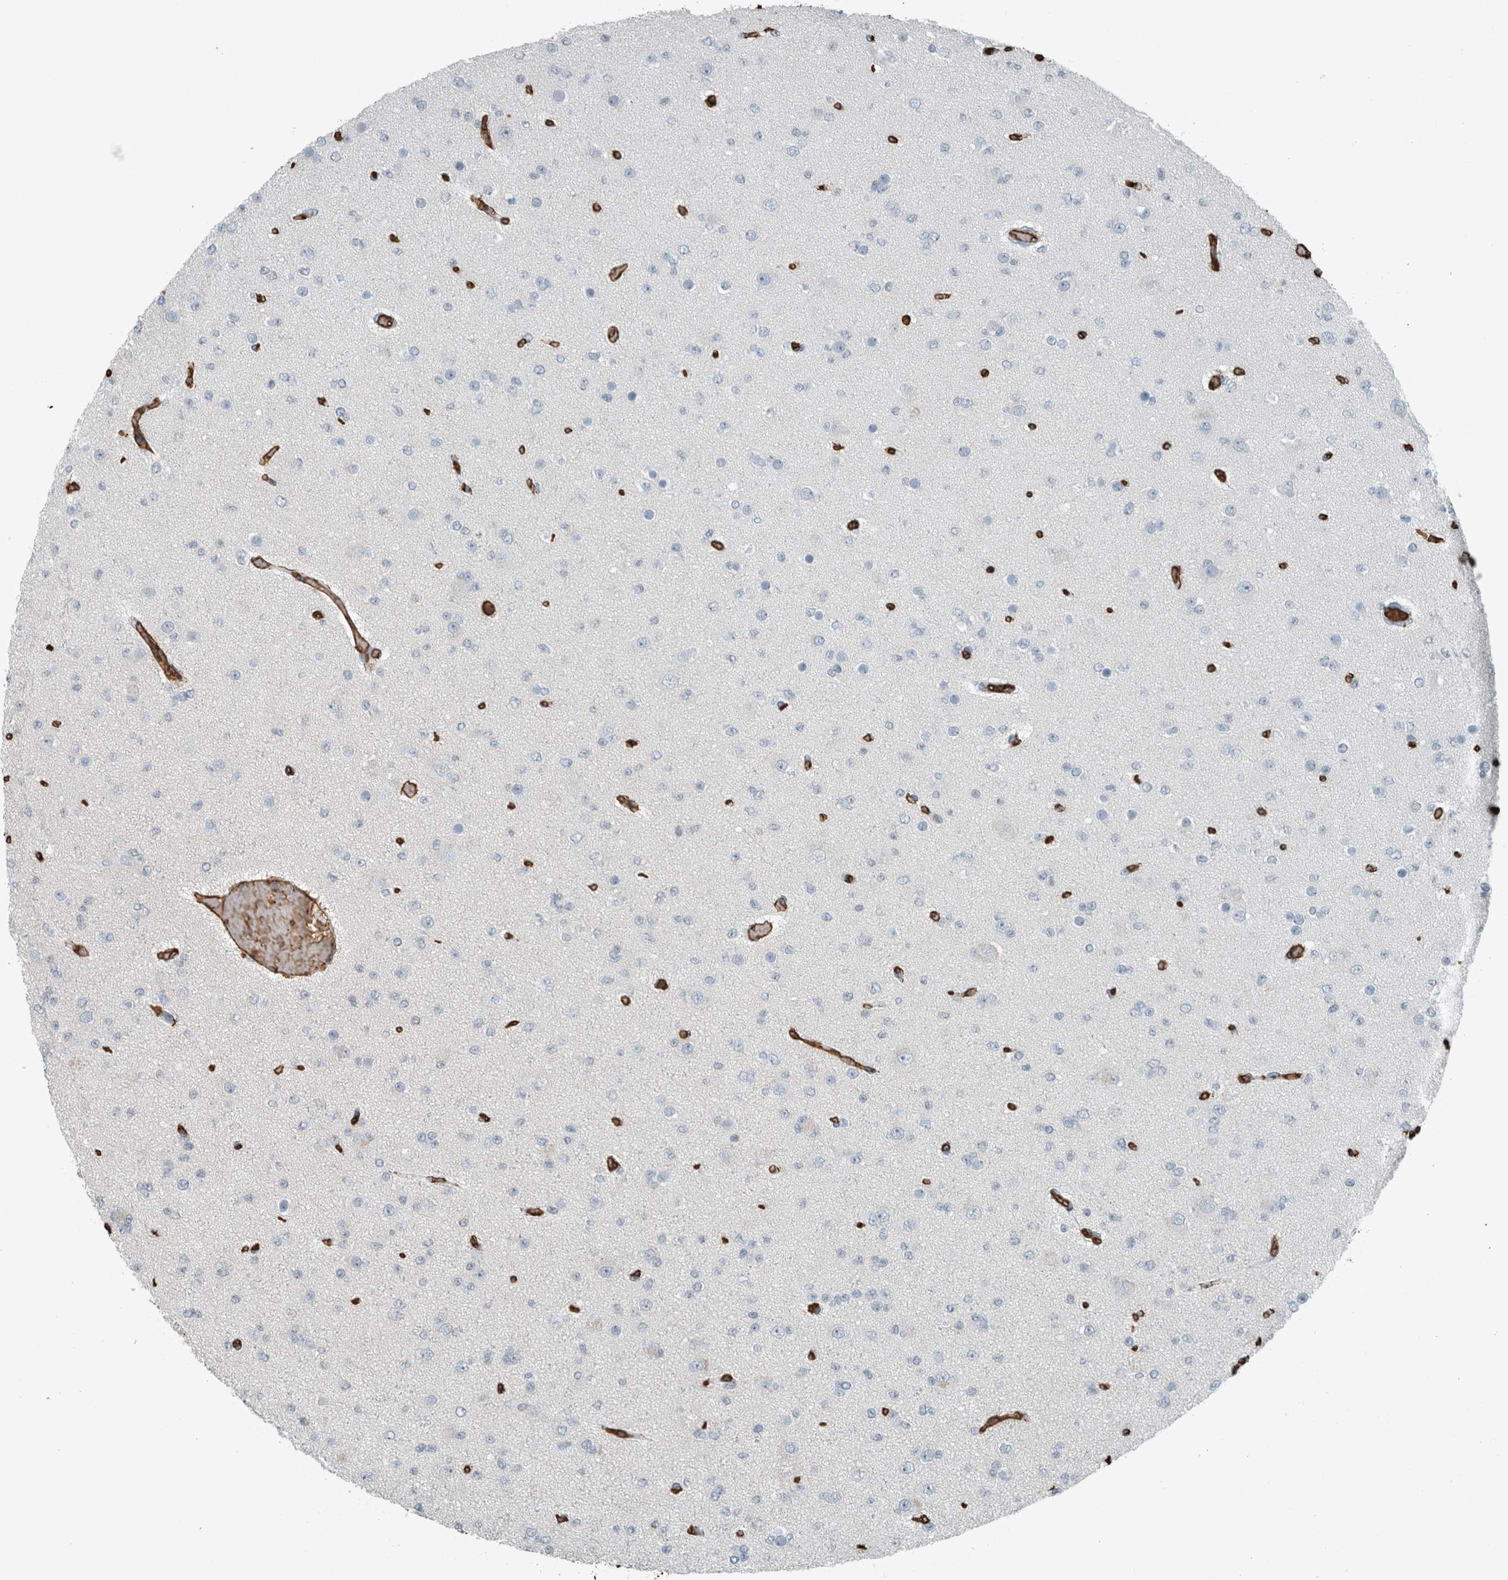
{"staining": {"intensity": "negative", "quantity": "none", "location": "none"}, "tissue": "glioma", "cell_type": "Tumor cells", "image_type": "cancer", "snomed": [{"axis": "morphology", "description": "Glioma, malignant, Low grade"}, {"axis": "topography", "description": "Brain"}], "caption": "The micrograph displays no significant expression in tumor cells of low-grade glioma (malignant).", "gene": "LBP", "patient": {"sex": "female", "age": 22}}